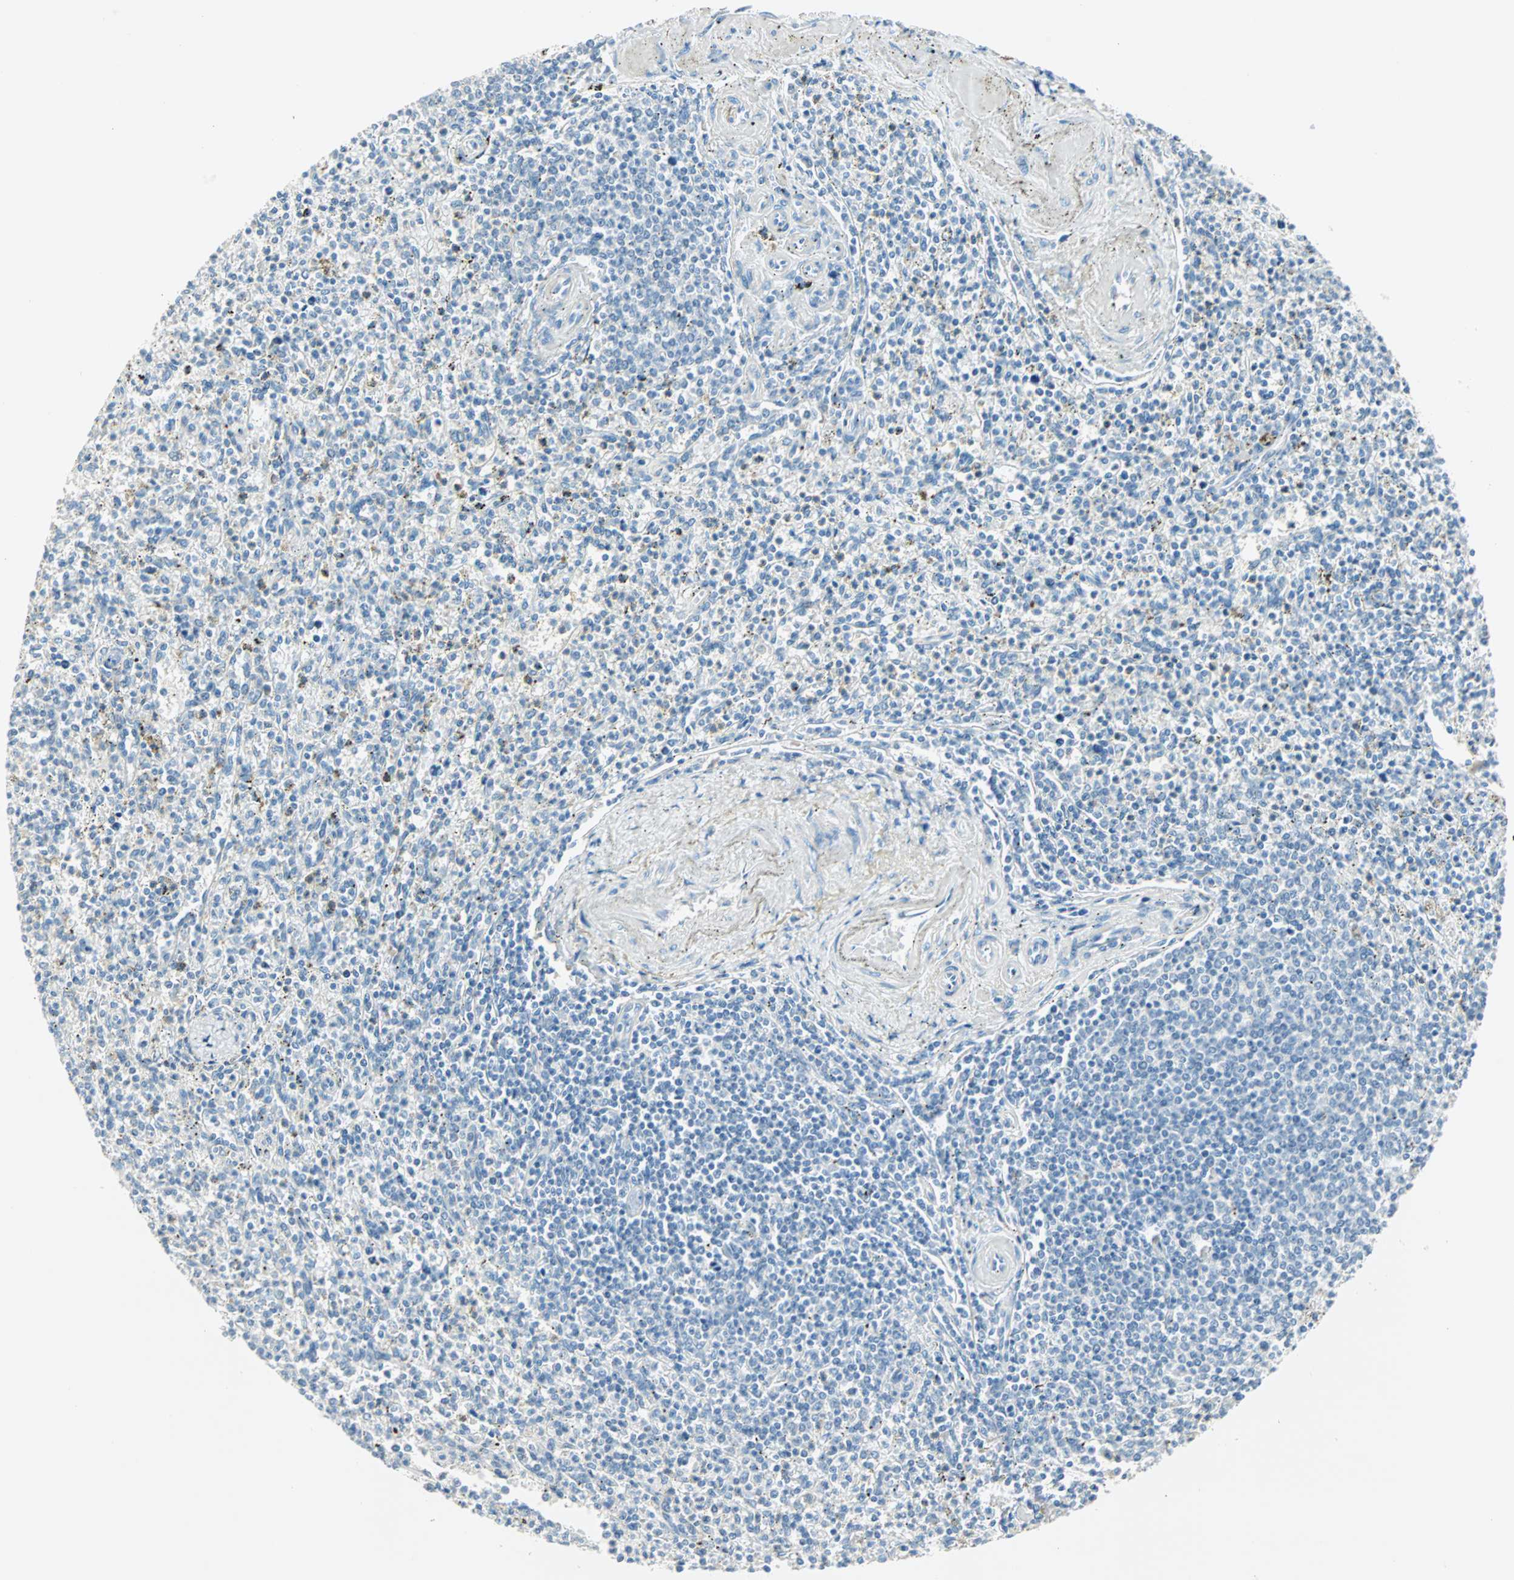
{"staining": {"intensity": "negative", "quantity": "none", "location": "none"}, "tissue": "spleen", "cell_type": "Cells in red pulp", "image_type": "normal", "snomed": [{"axis": "morphology", "description": "Normal tissue, NOS"}, {"axis": "topography", "description": "Spleen"}], "caption": "Spleen stained for a protein using immunohistochemistry exhibits no staining cells in red pulp.", "gene": "SULT1C2", "patient": {"sex": "male", "age": 72}}